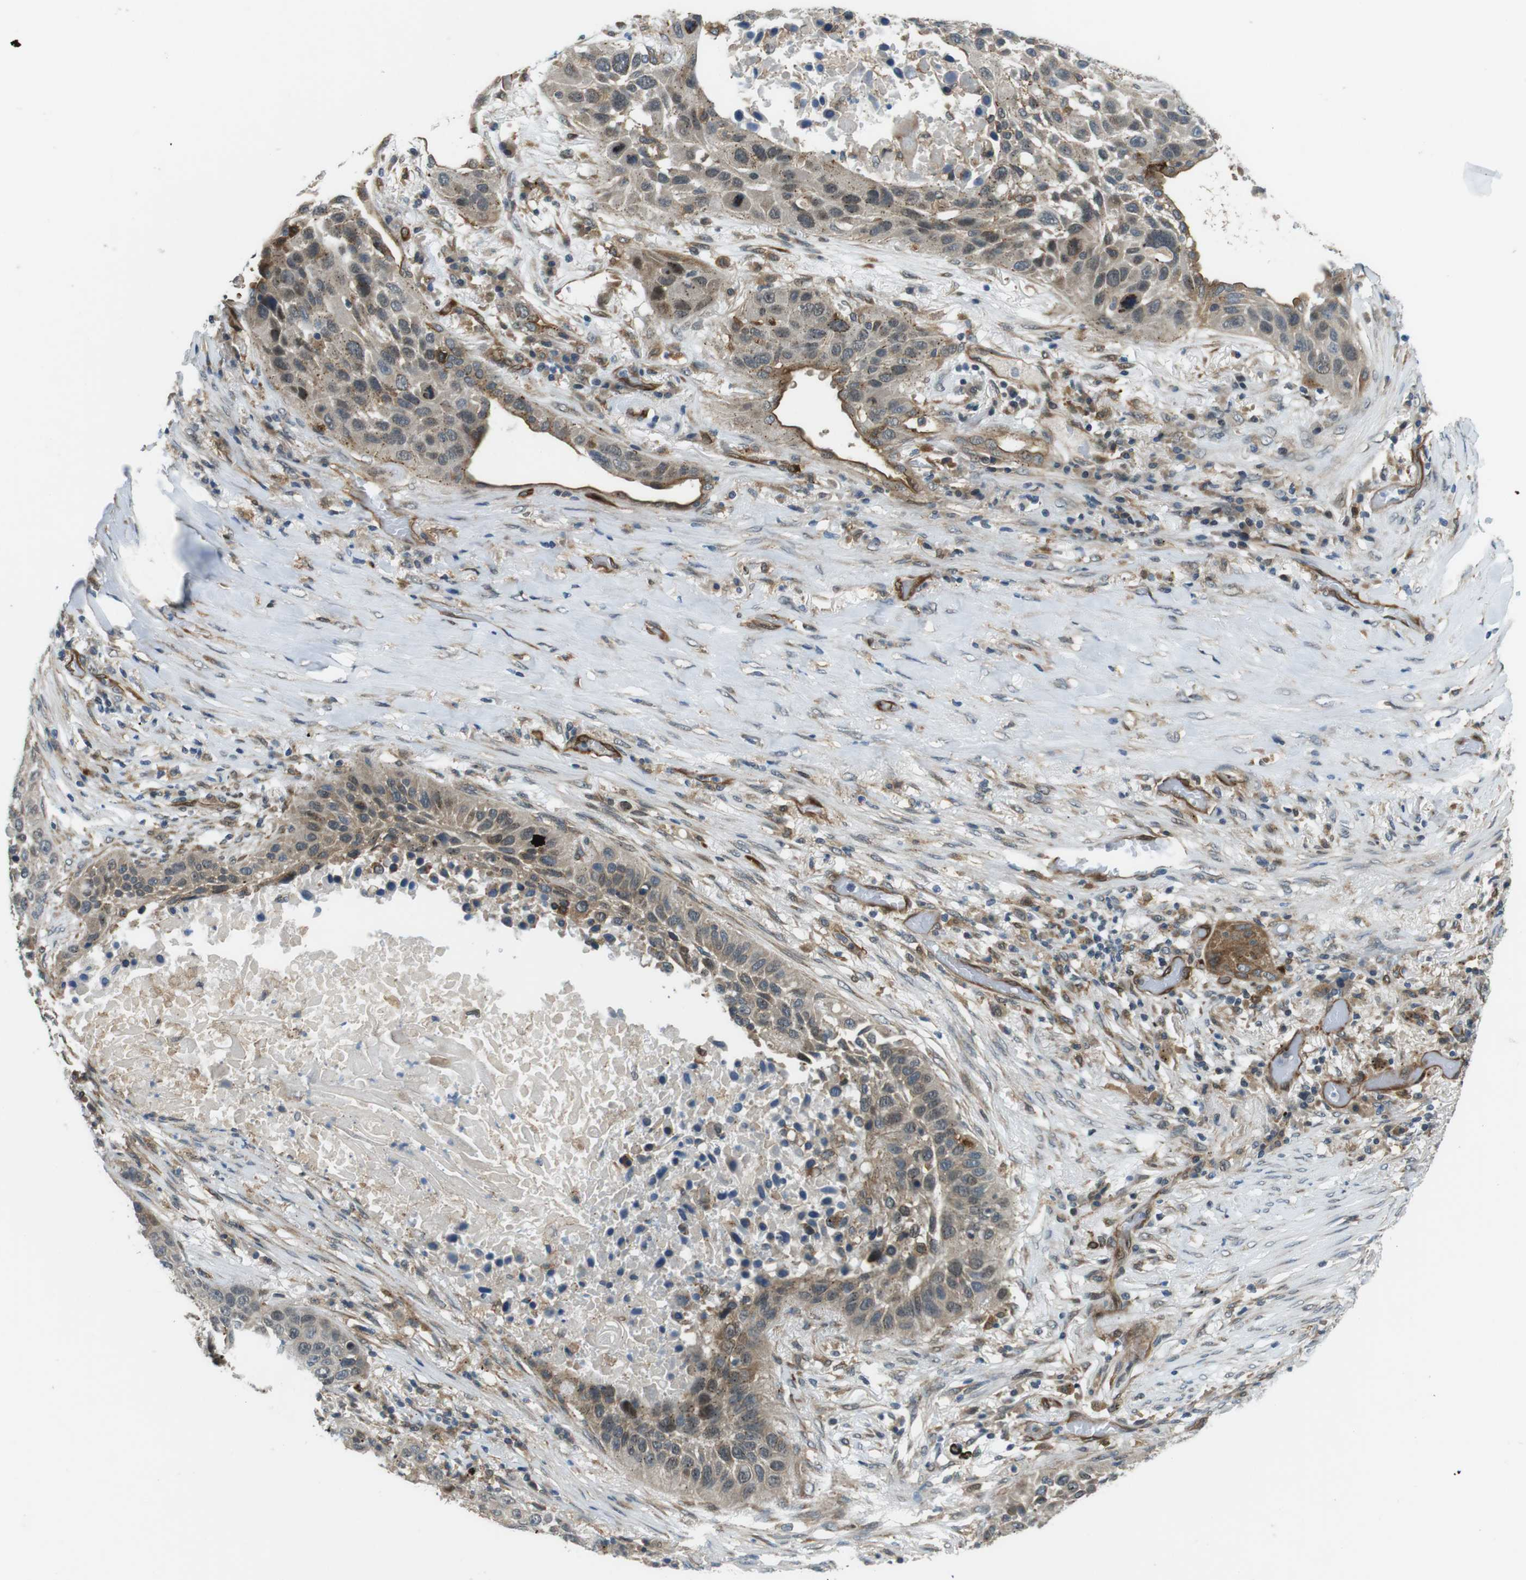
{"staining": {"intensity": "weak", "quantity": ">75%", "location": "cytoplasmic/membranous"}, "tissue": "lung cancer", "cell_type": "Tumor cells", "image_type": "cancer", "snomed": [{"axis": "morphology", "description": "Squamous cell carcinoma, NOS"}, {"axis": "topography", "description": "Lung"}], "caption": "IHC micrograph of lung cancer stained for a protein (brown), which demonstrates low levels of weak cytoplasmic/membranous staining in about >75% of tumor cells.", "gene": "PALD1", "patient": {"sex": "male", "age": 57}}